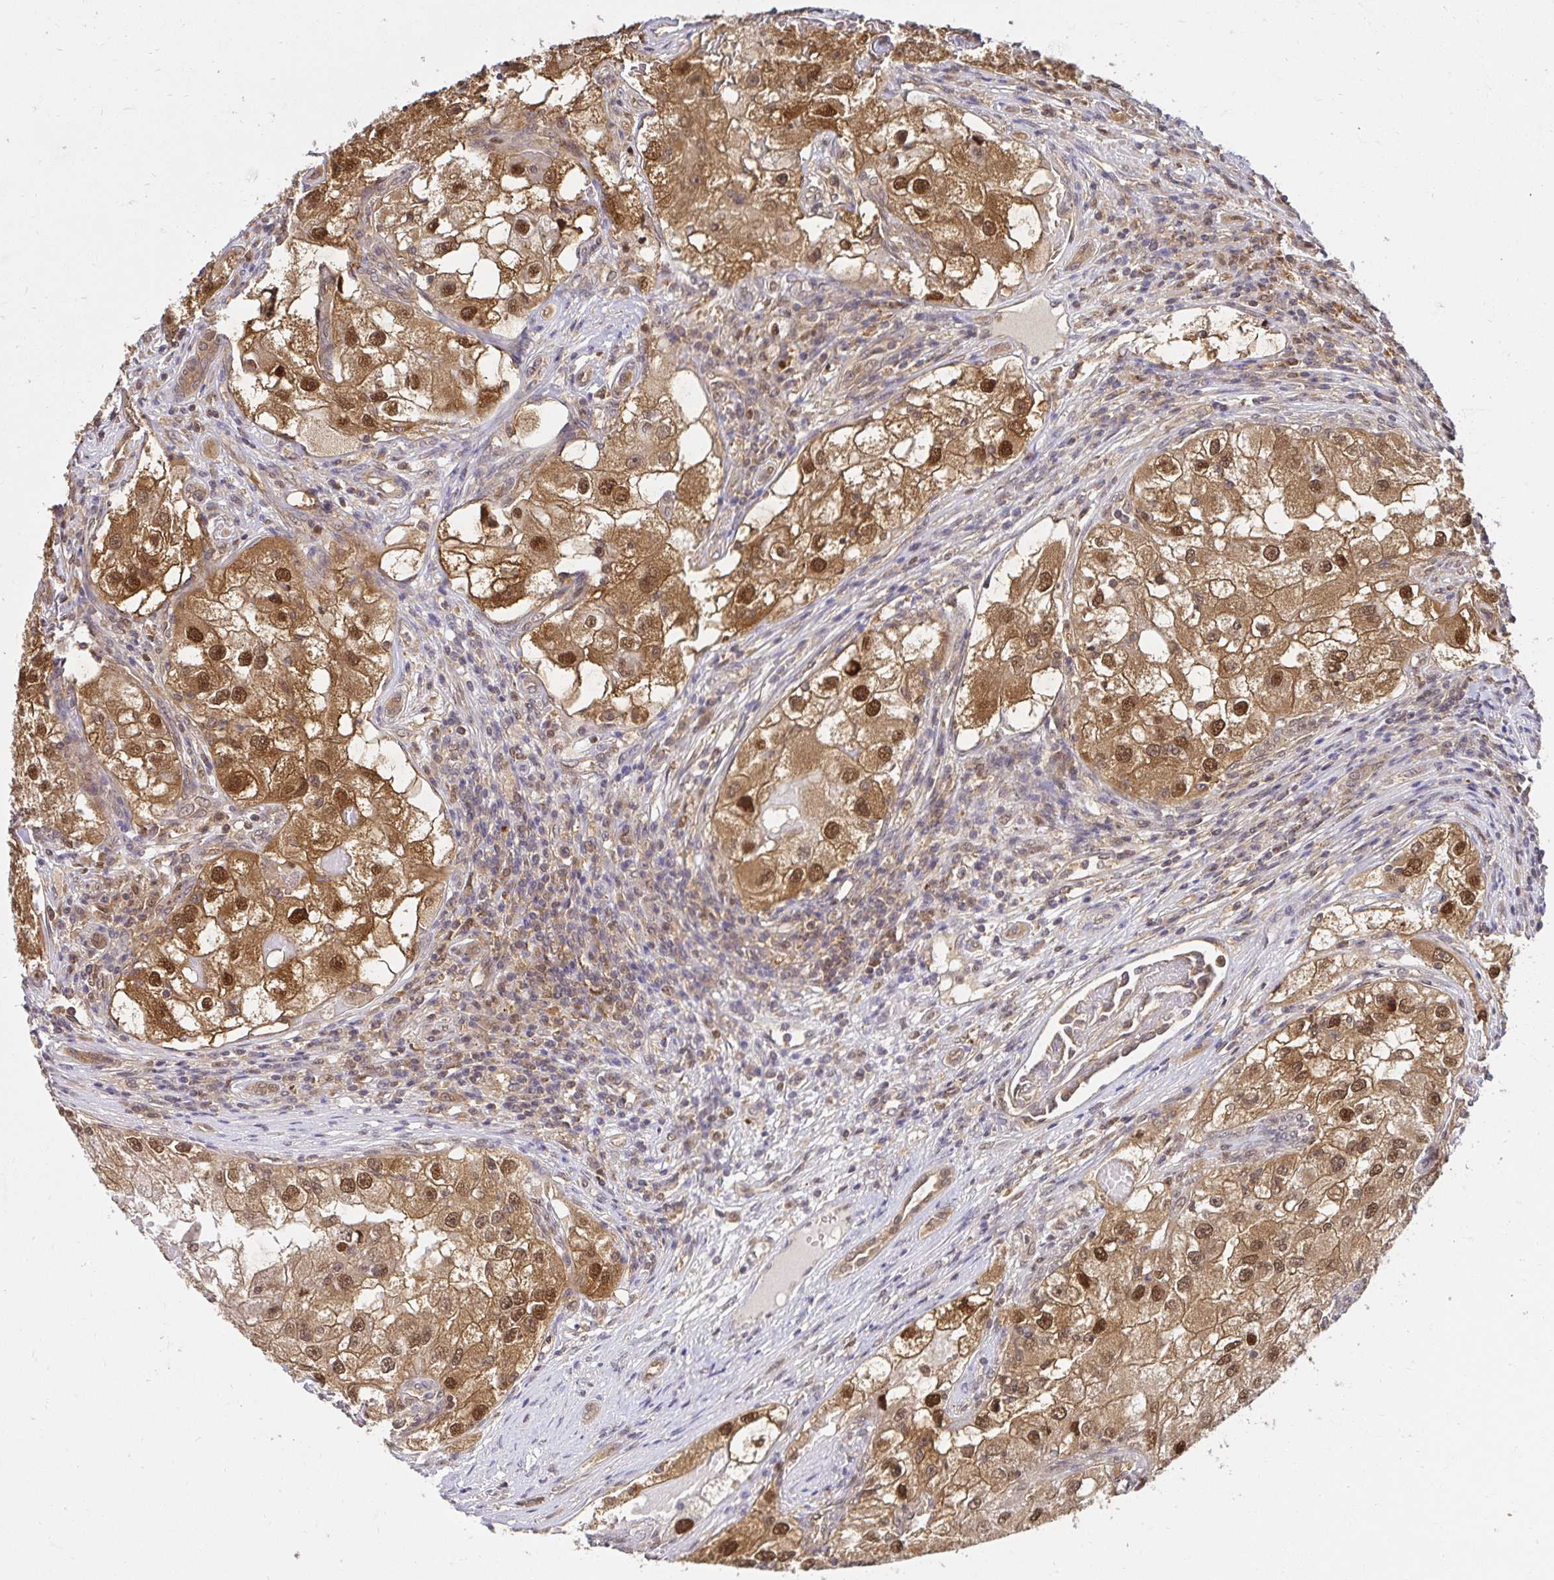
{"staining": {"intensity": "moderate", "quantity": ">75%", "location": "cytoplasmic/membranous,nuclear"}, "tissue": "renal cancer", "cell_type": "Tumor cells", "image_type": "cancer", "snomed": [{"axis": "morphology", "description": "Adenocarcinoma, NOS"}, {"axis": "topography", "description": "Kidney"}], "caption": "Renal adenocarcinoma tissue reveals moderate cytoplasmic/membranous and nuclear staining in about >75% of tumor cells, visualized by immunohistochemistry. (IHC, brightfield microscopy, high magnification).", "gene": "PSMA4", "patient": {"sex": "male", "age": 63}}